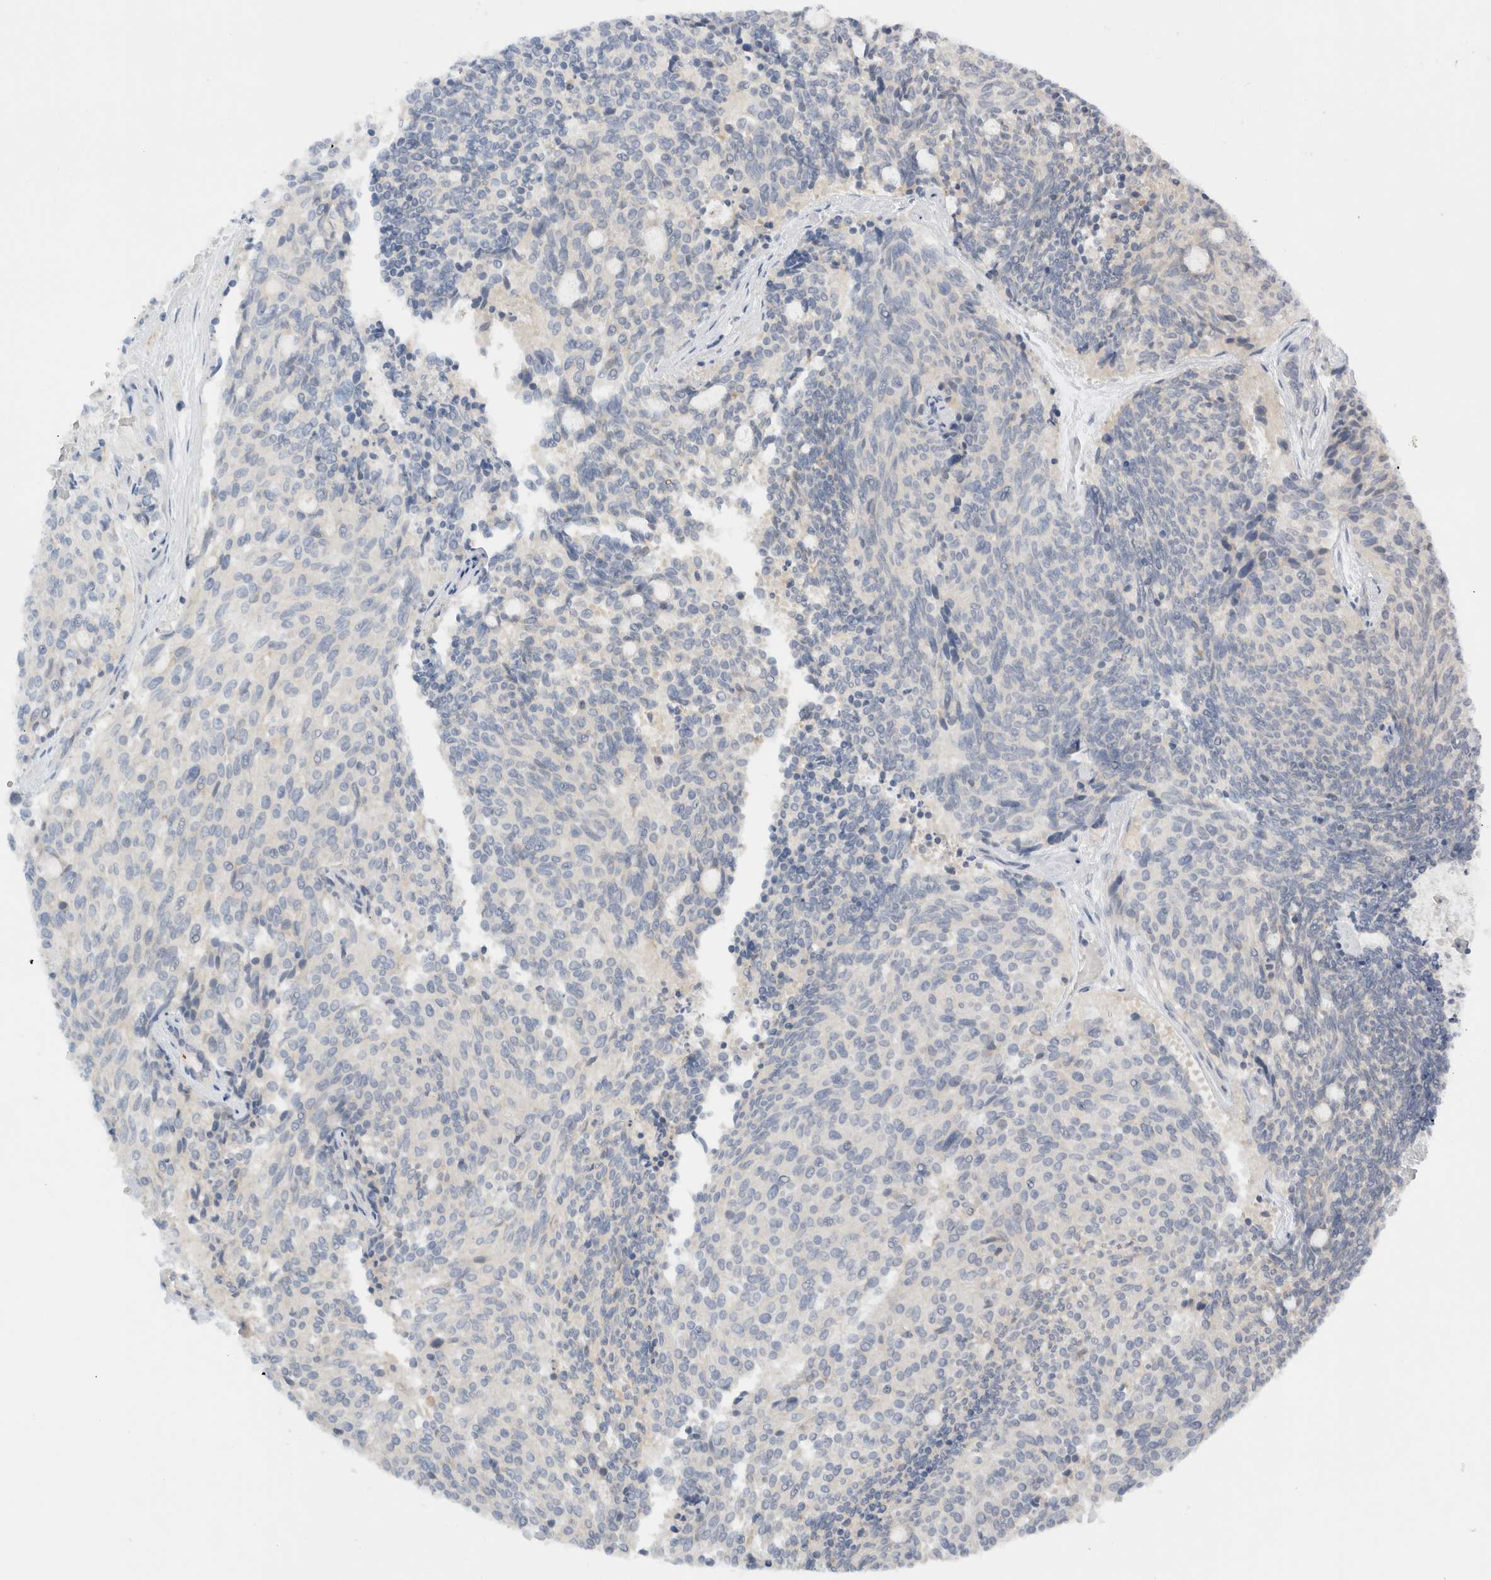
{"staining": {"intensity": "negative", "quantity": "none", "location": "none"}, "tissue": "carcinoid", "cell_type": "Tumor cells", "image_type": "cancer", "snomed": [{"axis": "morphology", "description": "Carcinoid, malignant, NOS"}, {"axis": "topography", "description": "Pancreas"}], "caption": "This is an immunohistochemistry (IHC) histopathology image of human malignant carcinoid. There is no positivity in tumor cells.", "gene": "SDR16C5", "patient": {"sex": "female", "age": 54}}